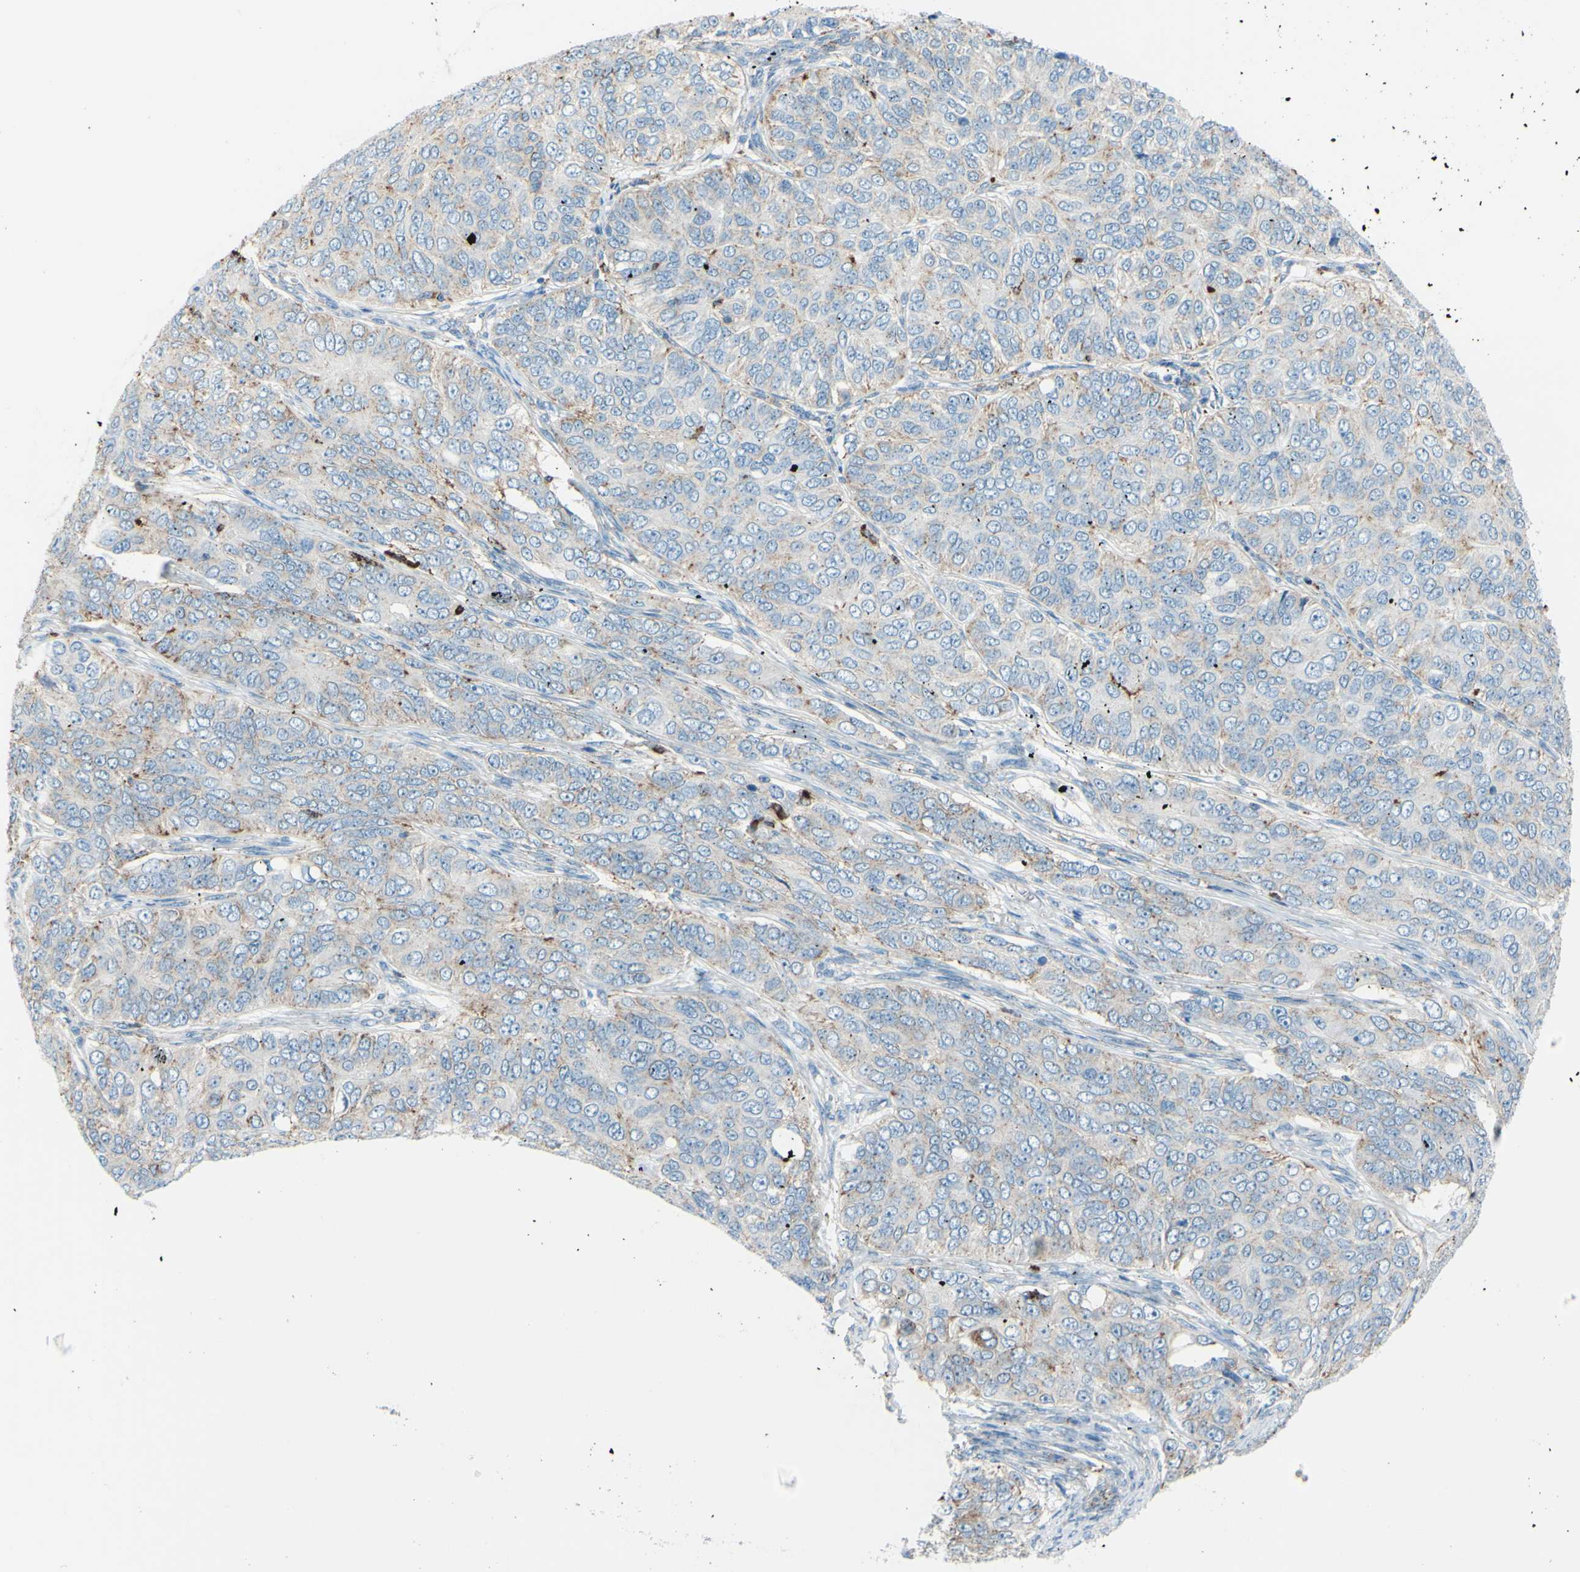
{"staining": {"intensity": "weak", "quantity": ">75%", "location": "cytoplasmic/membranous"}, "tissue": "ovarian cancer", "cell_type": "Tumor cells", "image_type": "cancer", "snomed": [{"axis": "morphology", "description": "Carcinoma, endometroid"}, {"axis": "topography", "description": "Ovary"}], "caption": "Immunohistochemistry (IHC) micrograph of human ovarian cancer stained for a protein (brown), which shows low levels of weak cytoplasmic/membranous staining in approximately >75% of tumor cells.", "gene": "CTSD", "patient": {"sex": "female", "age": 51}}